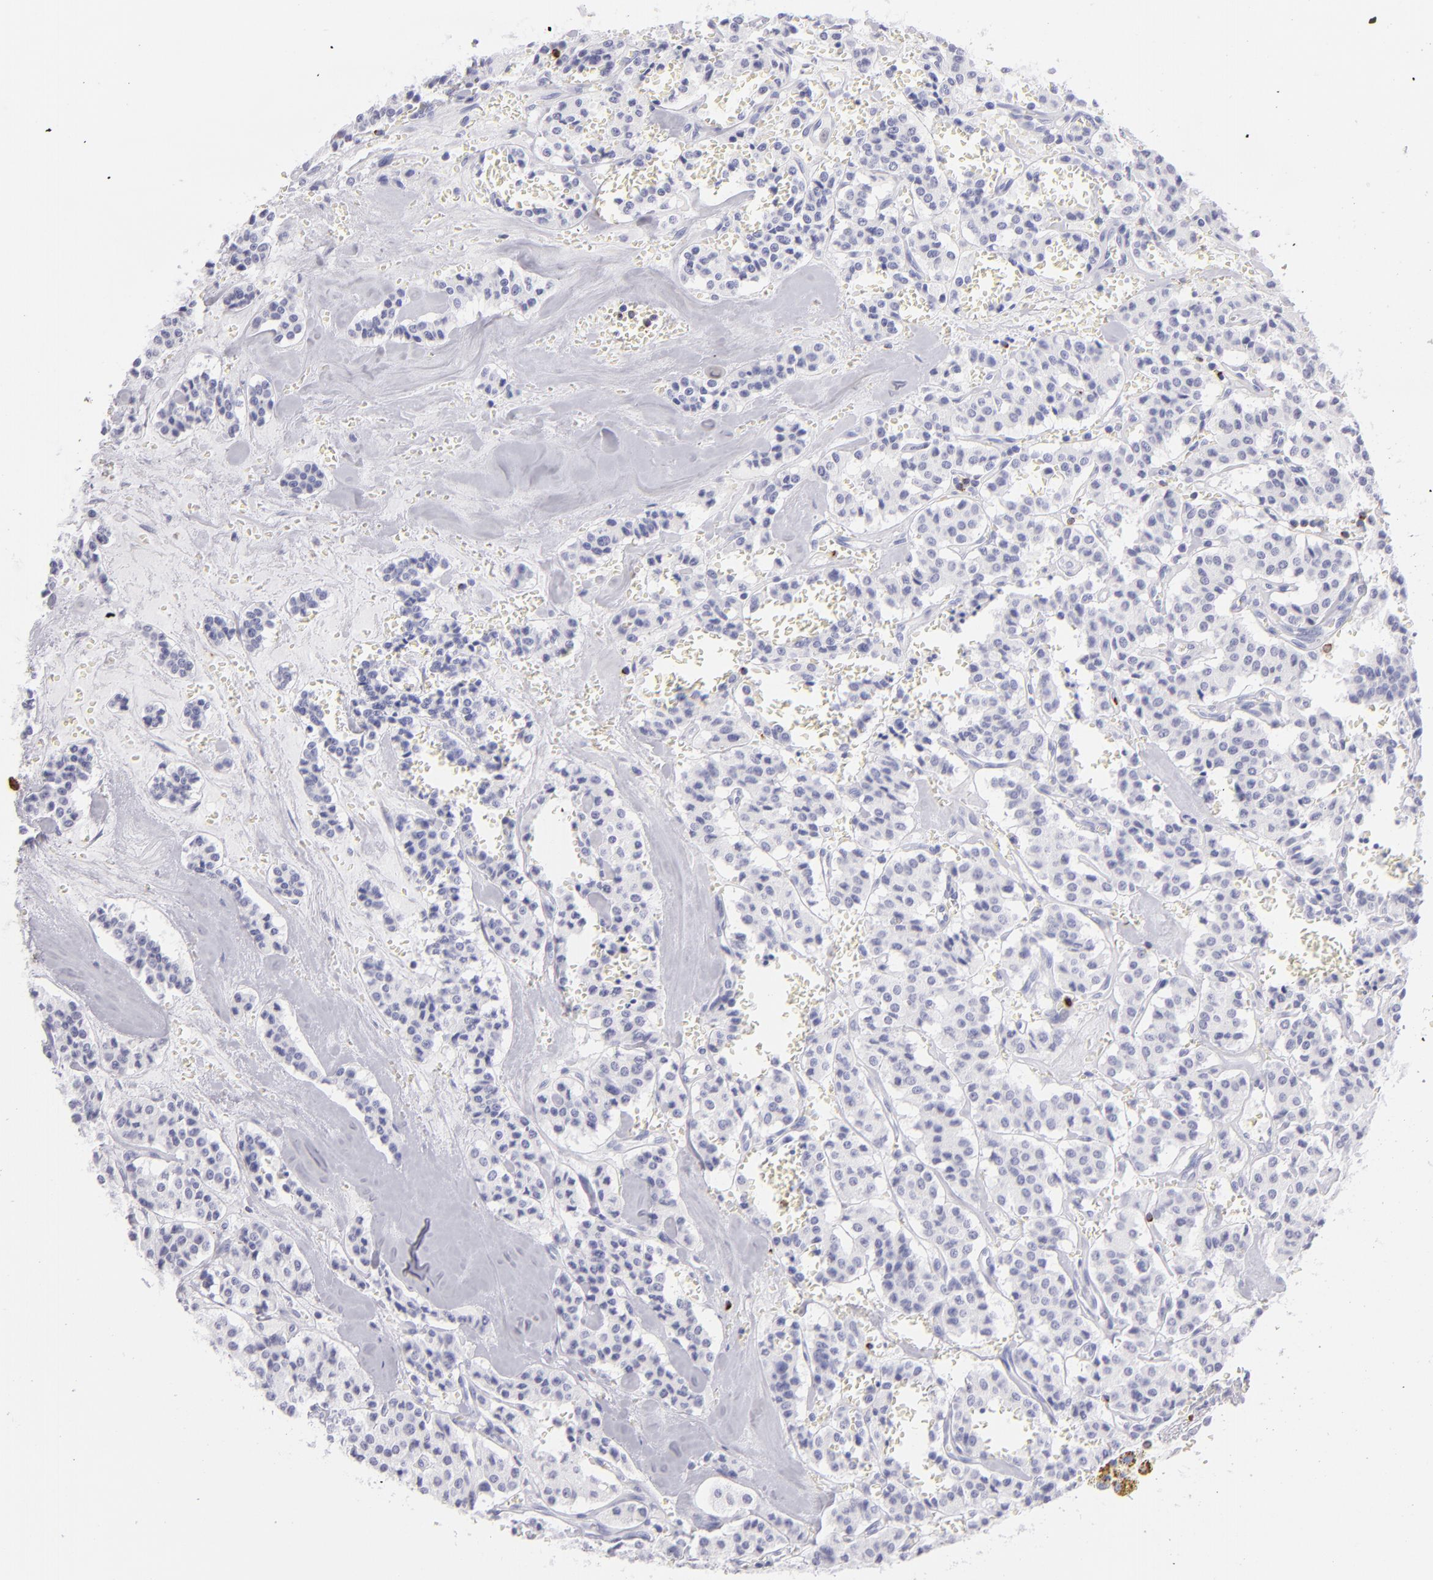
{"staining": {"intensity": "negative", "quantity": "none", "location": "none"}, "tissue": "carcinoid", "cell_type": "Tumor cells", "image_type": "cancer", "snomed": [{"axis": "morphology", "description": "Carcinoid, malignant, NOS"}, {"axis": "topography", "description": "Bronchus"}], "caption": "Tumor cells show no significant protein expression in carcinoid.", "gene": "PRF1", "patient": {"sex": "male", "age": 55}}